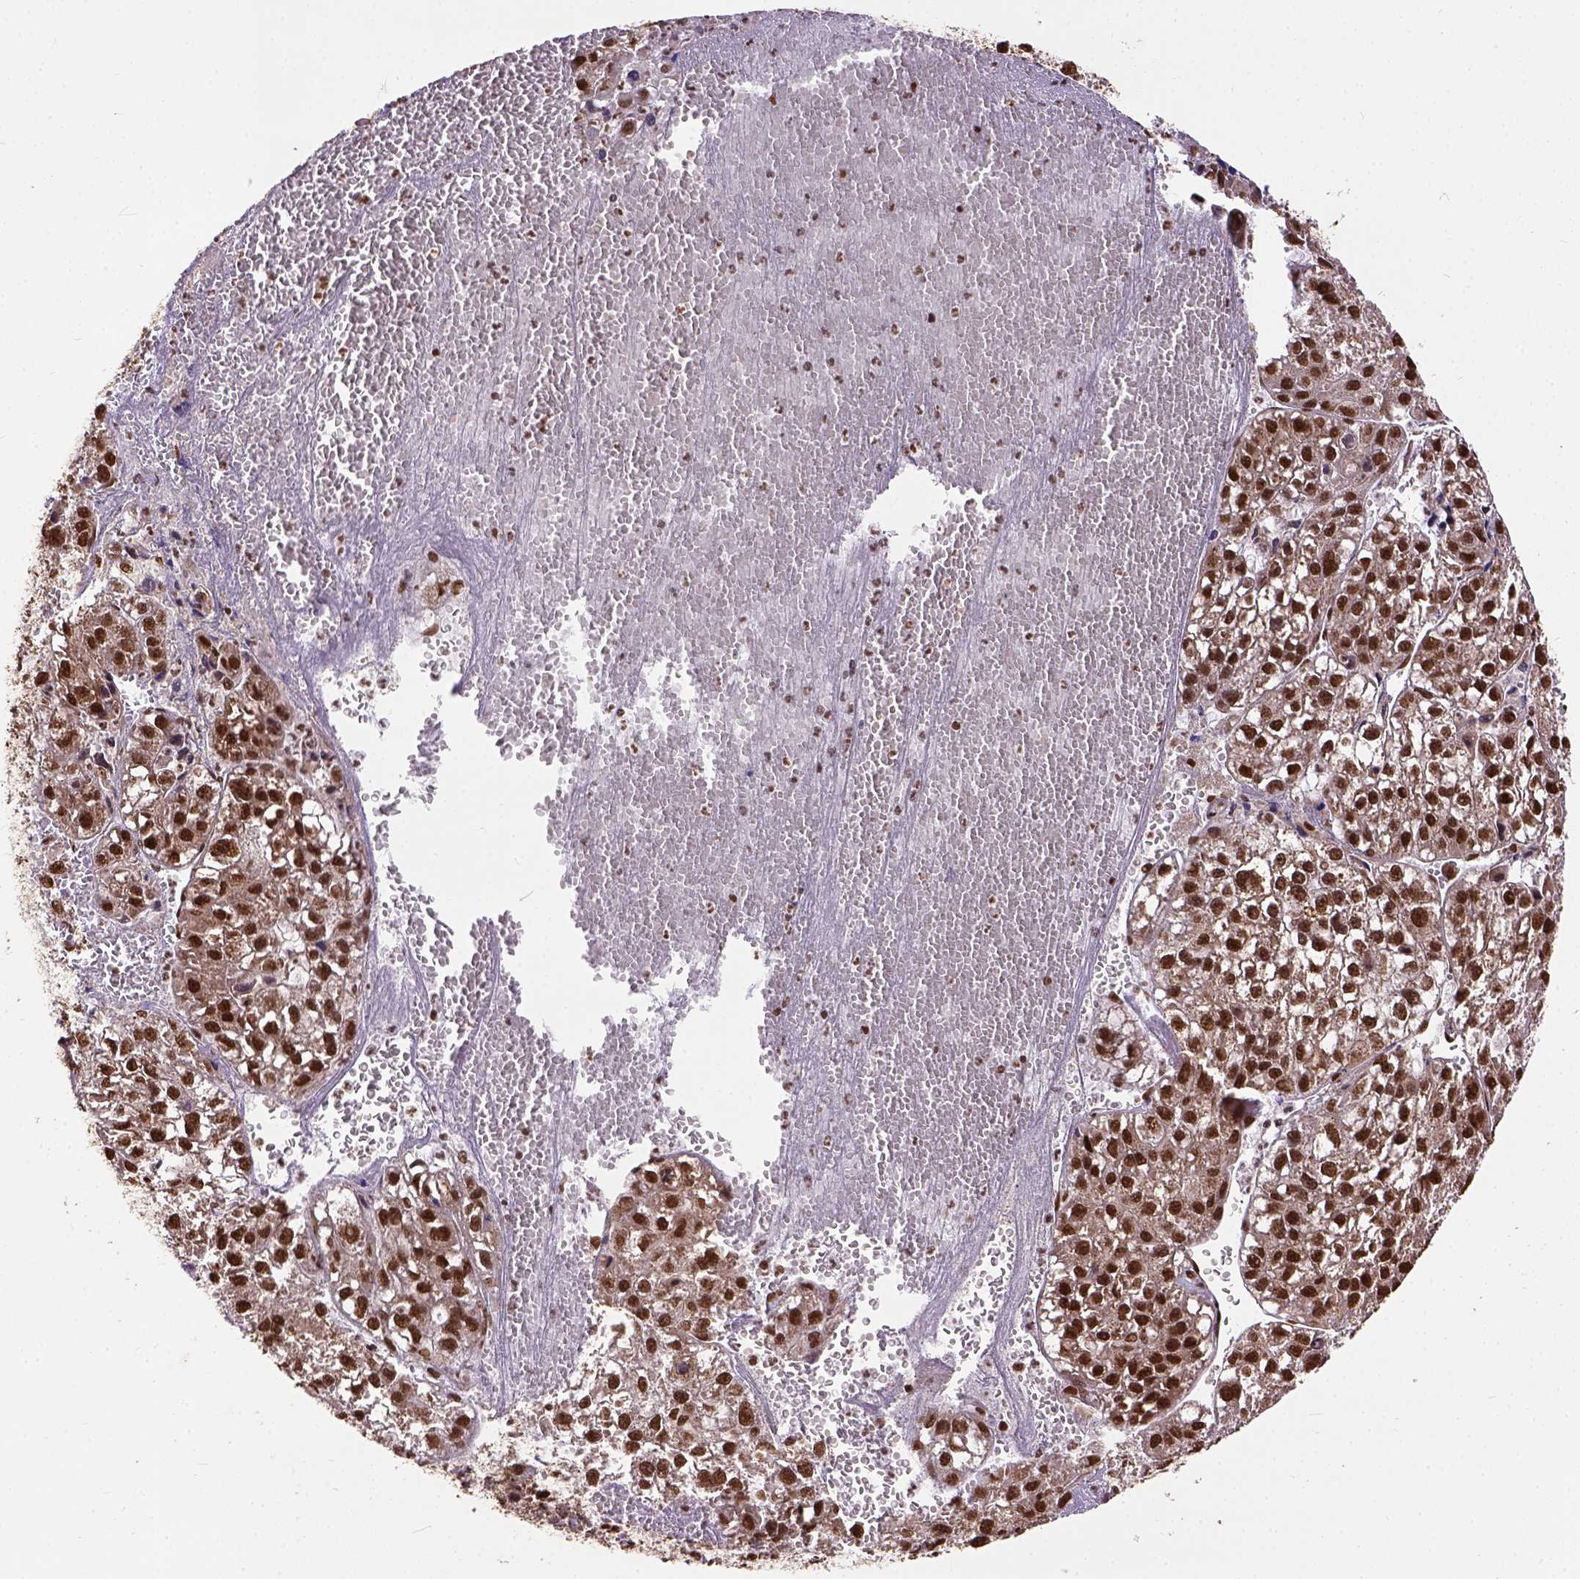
{"staining": {"intensity": "strong", "quantity": ">75%", "location": "nuclear"}, "tissue": "liver cancer", "cell_type": "Tumor cells", "image_type": "cancer", "snomed": [{"axis": "morphology", "description": "Carcinoma, Hepatocellular, NOS"}, {"axis": "topography", "description": "Liver"}], "caption": "Immunohistochemistry (IHC) photomicrograph of human hepatocellular carcinoma (liver) stained for a protein (brown), which reveals high levels of strong nuclear positivity in approximately >75% of tumor cells.", "gene": "NACC1", "patient": {"sex": "female", "age": 70}}